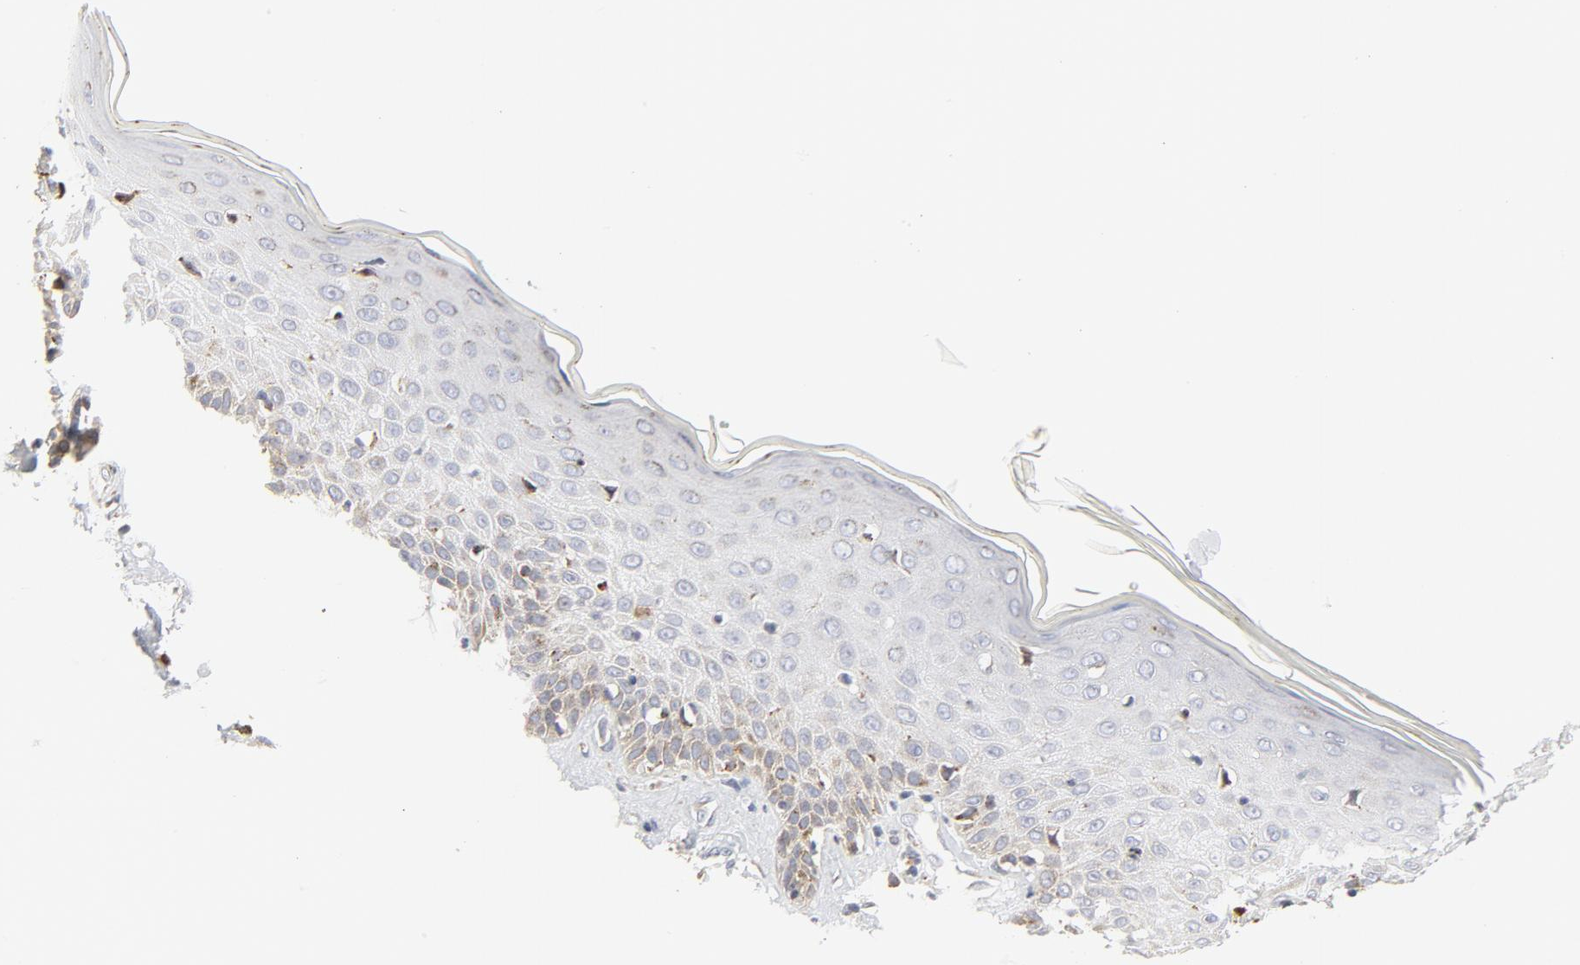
{"staining": {"intensity": "weak", "quantity": "<25%", "location": "cytoplasmic/membranous"}, "tissue": "skin cancer", "cell_type": "Tumor cells", "image_type": "cancer", "snomed": [{"axis": "morphology", "description": "Squamous cell carcinoma, NOS"}, {"axis": "topography", "description": "Skin"}], "caption": "This is an immunohistochemistry (IHC) image of squamous cell carcinoma (skin). There is no staining in tumor cells.", "gene": "LRP6", "patient": {"sex": "female", "age": 59}}